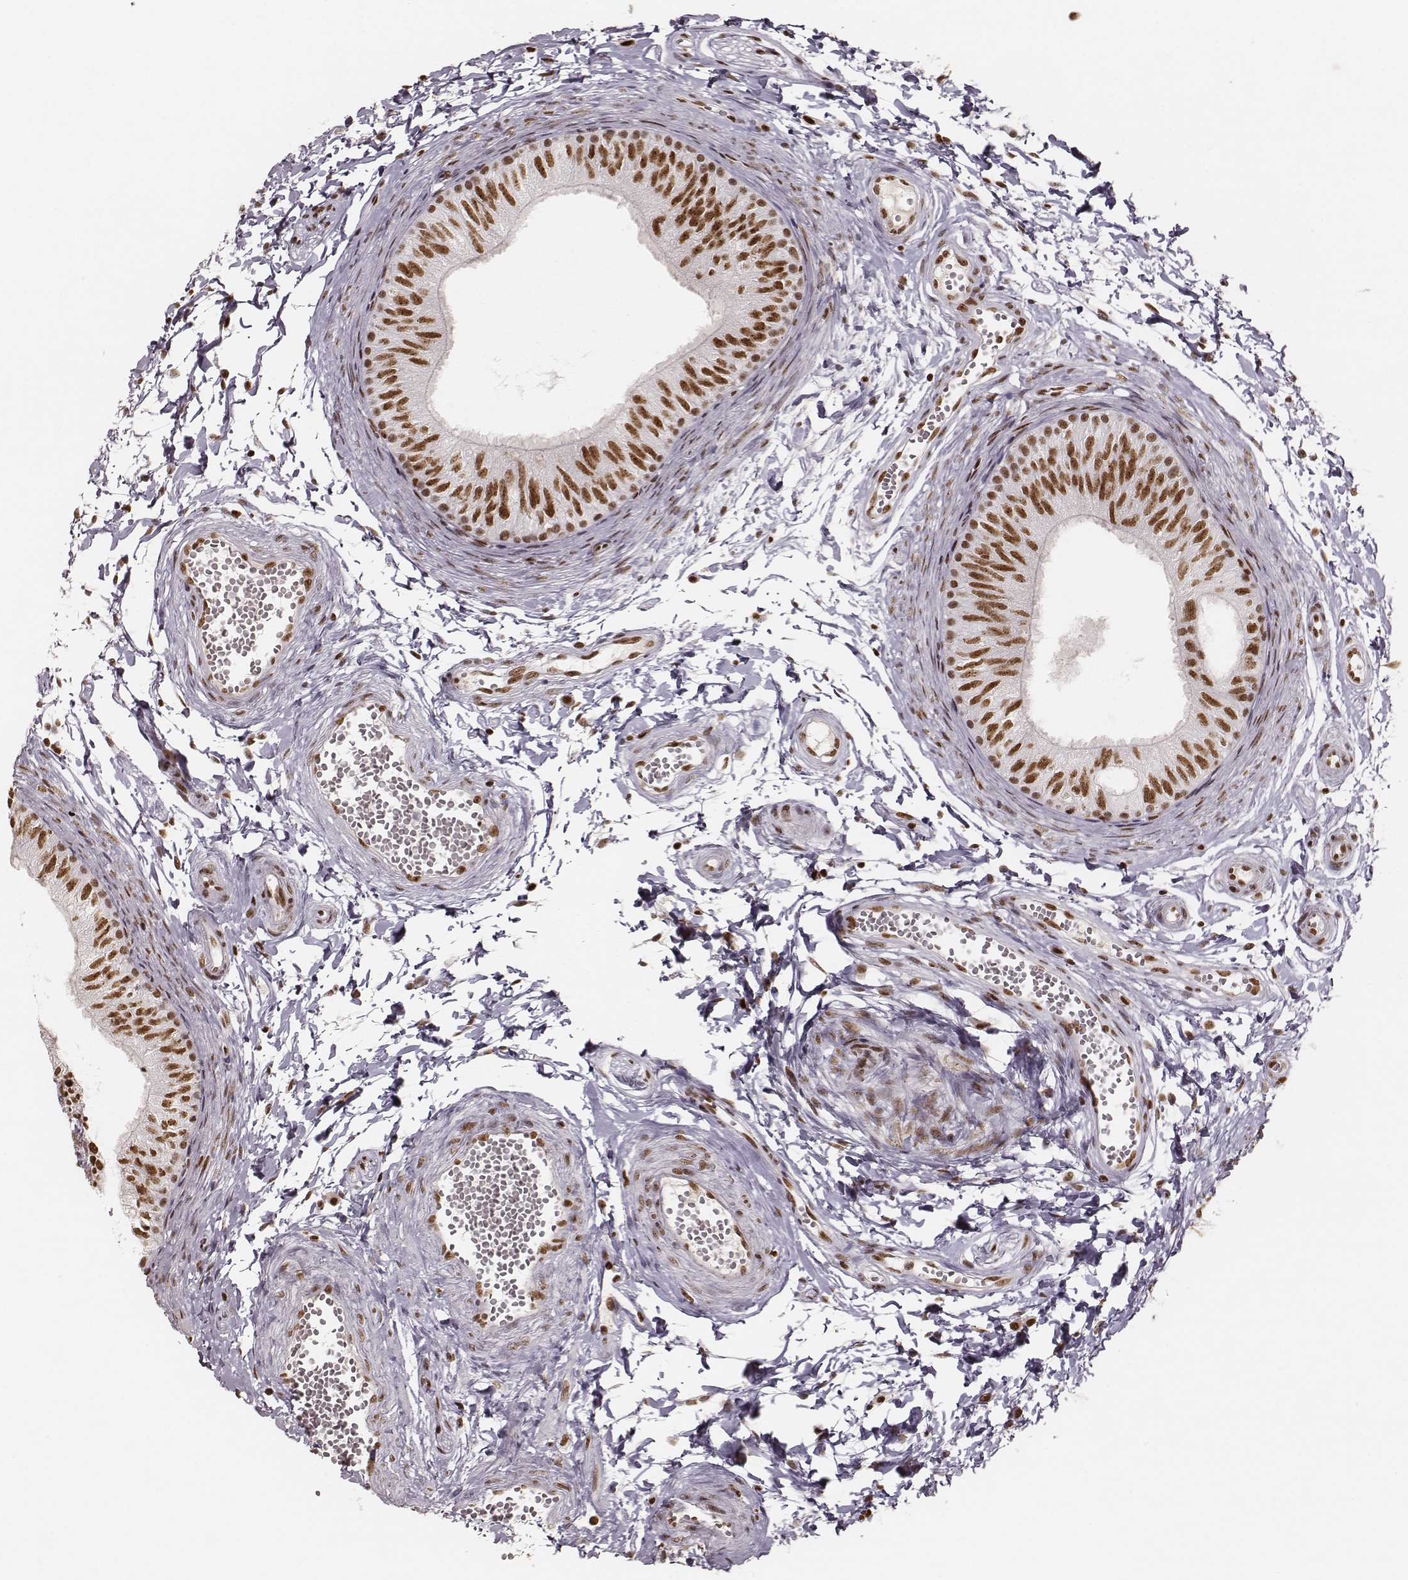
{"staining": {"intensity": "strong", "quantity": ">75%", "location": "nuclear"}, "tissue": "epididymis", "cell_type": "Glandular cells", "image_type": "normal", "snomed": [{"axis": "morphology", "description": "Normal tissue, NOS"}, {"axis": "topography", "description": "Epididymis"}], "caption": "Immunohistochemistry (DAB) staining of unremarkable human epididymis exhibits strong nuclear protein expression in approximately >75% of glandular cells.", "gene": "PARP1", "patient": {"sex": "male", "age": 22}}